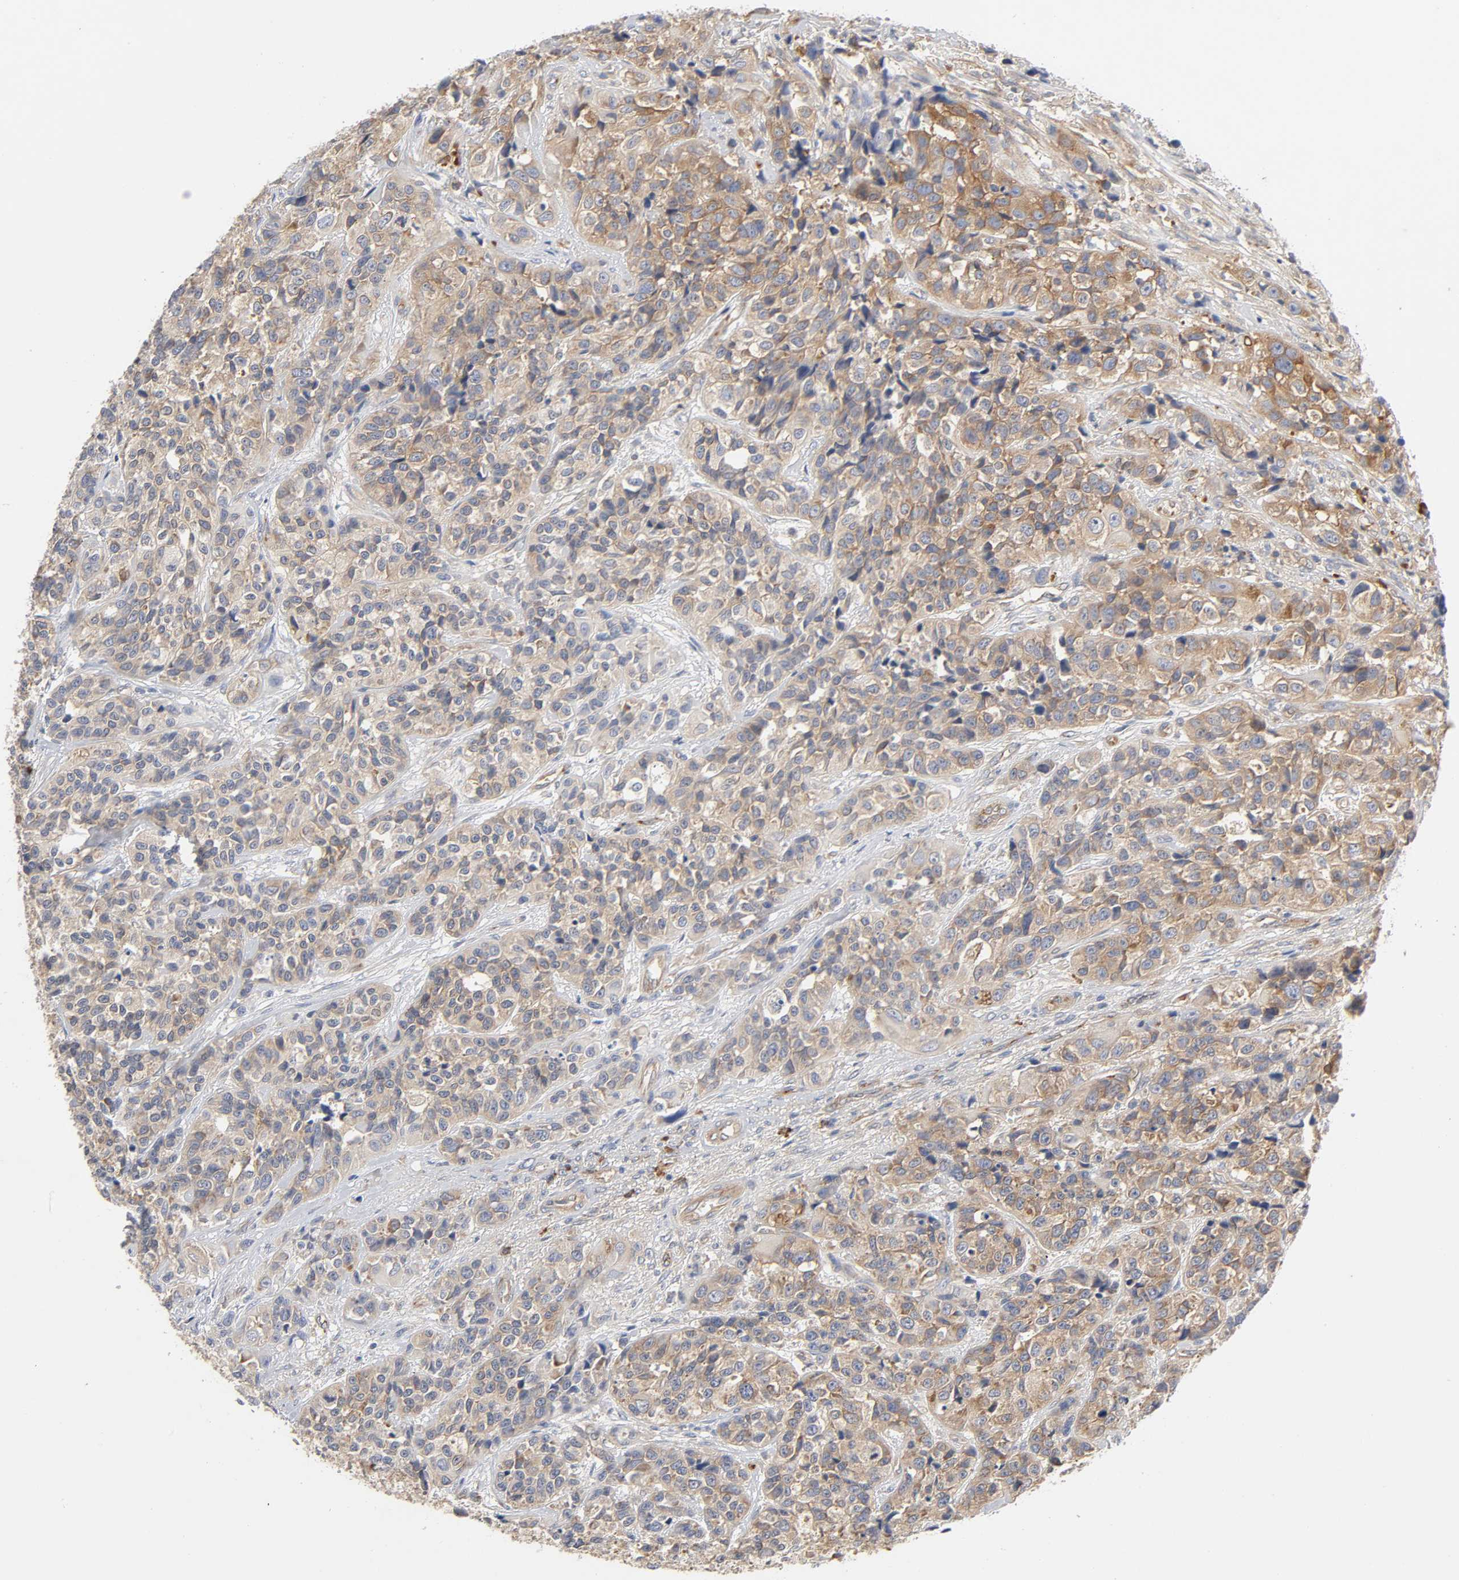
{"staining": {"intensity": "weak", "quantity": ">75%", "location": "cytoplasmic/membranous"}, "tissue": "urothelial cancer", "cell_type": "Tumor cells", "image_type": "cancer", "snomed": [{"axis": "morphology", "description": "Urothelial carcinoma, High grade"}, {"axis": "topography", "description": "Urinary bladder"}], "caption": "About >75% of tumor cells in human urothelial cancer show weak cytoplasmic/membranous protein expression as visualized by brown immunohistochemical staining.", "gene": "SCHIP1", "patient": {"sex": "female", "age": 81}}